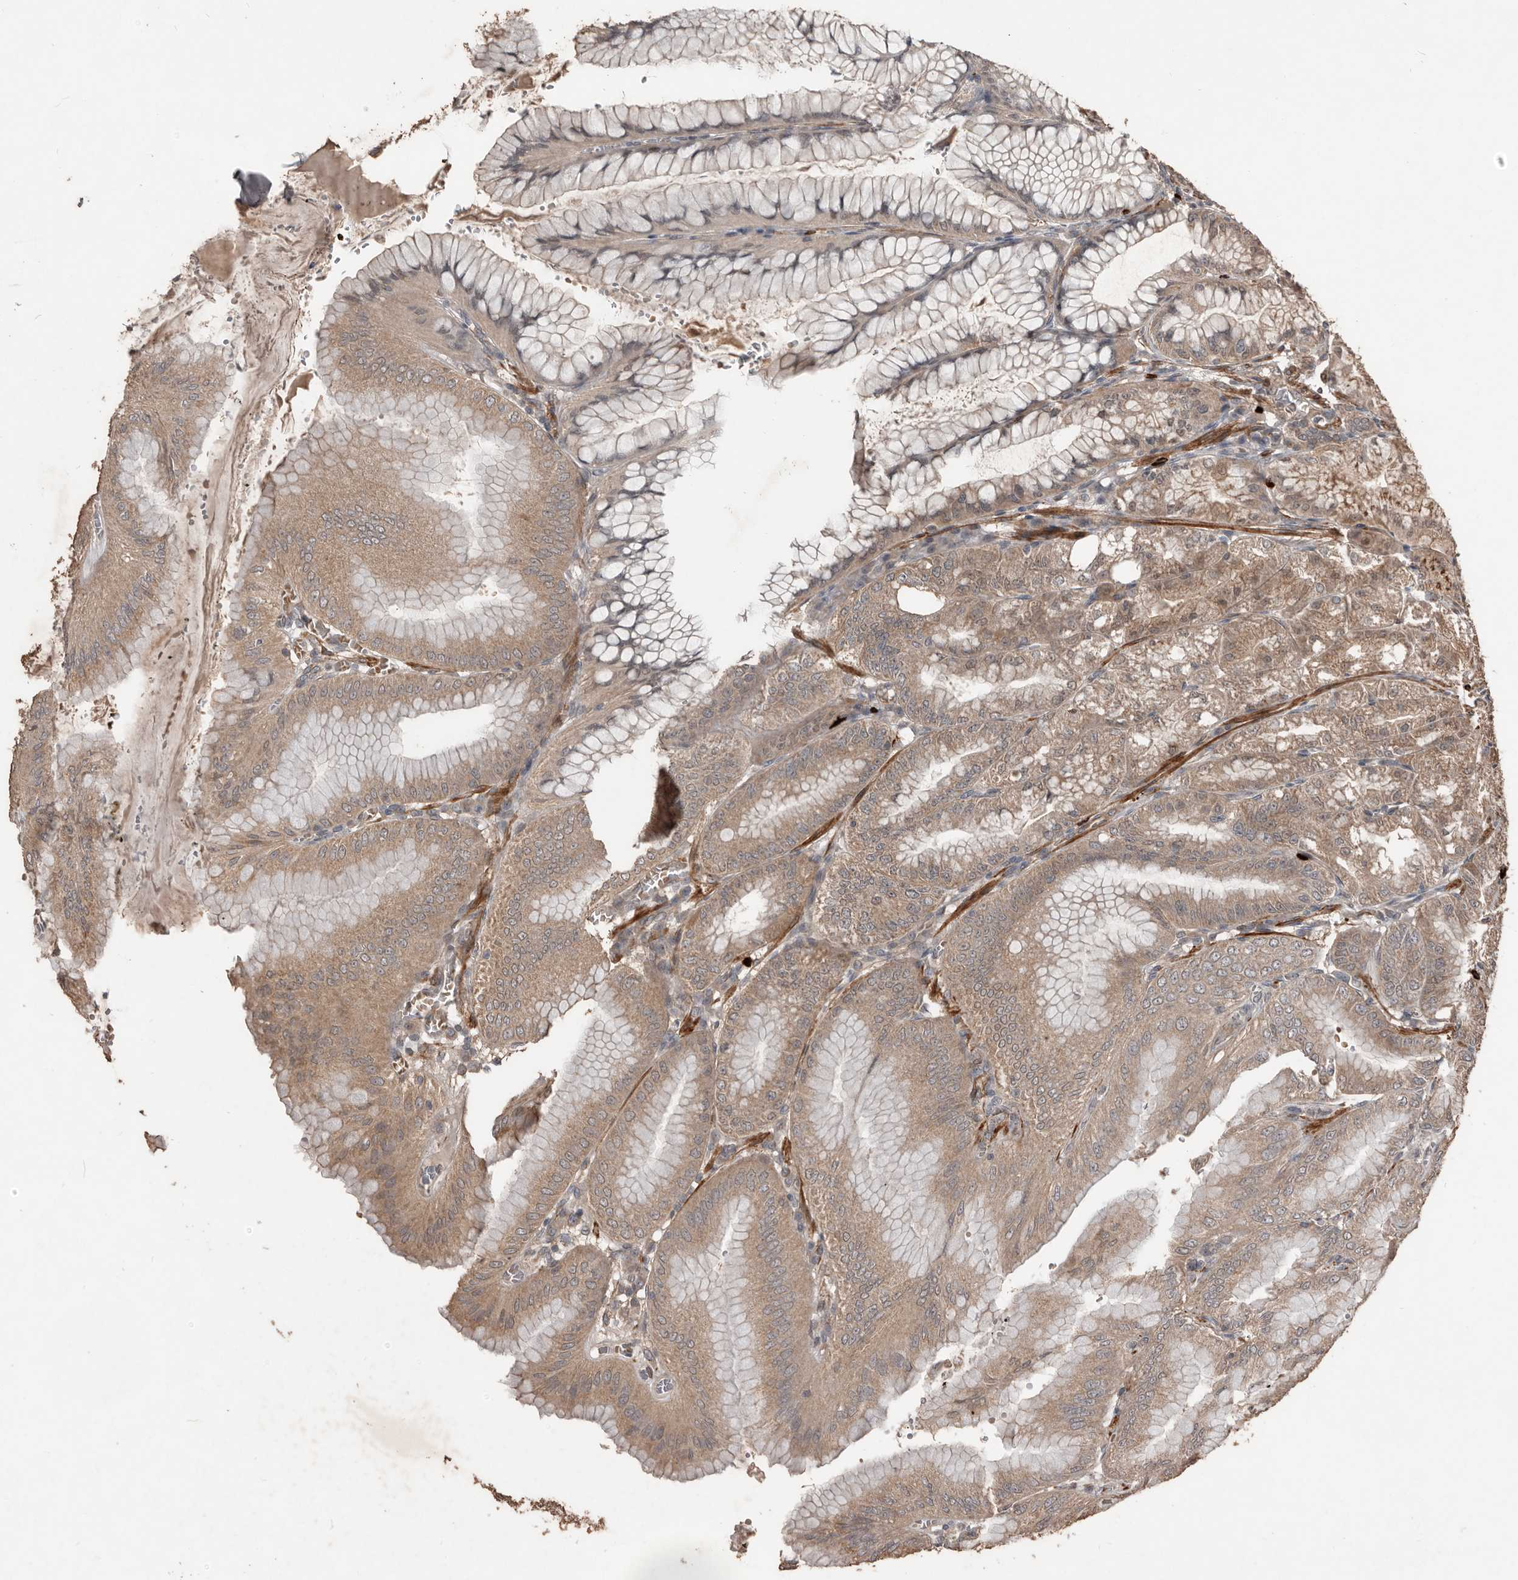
{"staining": {"intensity": "weak", "quantity": ">75%", "location": "cytoplasmic/membranous"}, "tissue": "stomach", "cell_type": "Glandular cells", "image_type": "normal", "snomed": [{"axis": "morphology", "description": "Normal tissue, NOS"}, {"axis": "topography", "description": "Stomach, lower"}], "caption": "Protein staining by immunohistochemistry (IHC) exhibits weak cytoplasmic/membranous expression in about >75% of glandular cells in normal stomach. (brown staining indicates protein expression, while blue staining denotes nuclei).", "gene": "BAMBI", "patient": {"sex": "male", "age": 71}}